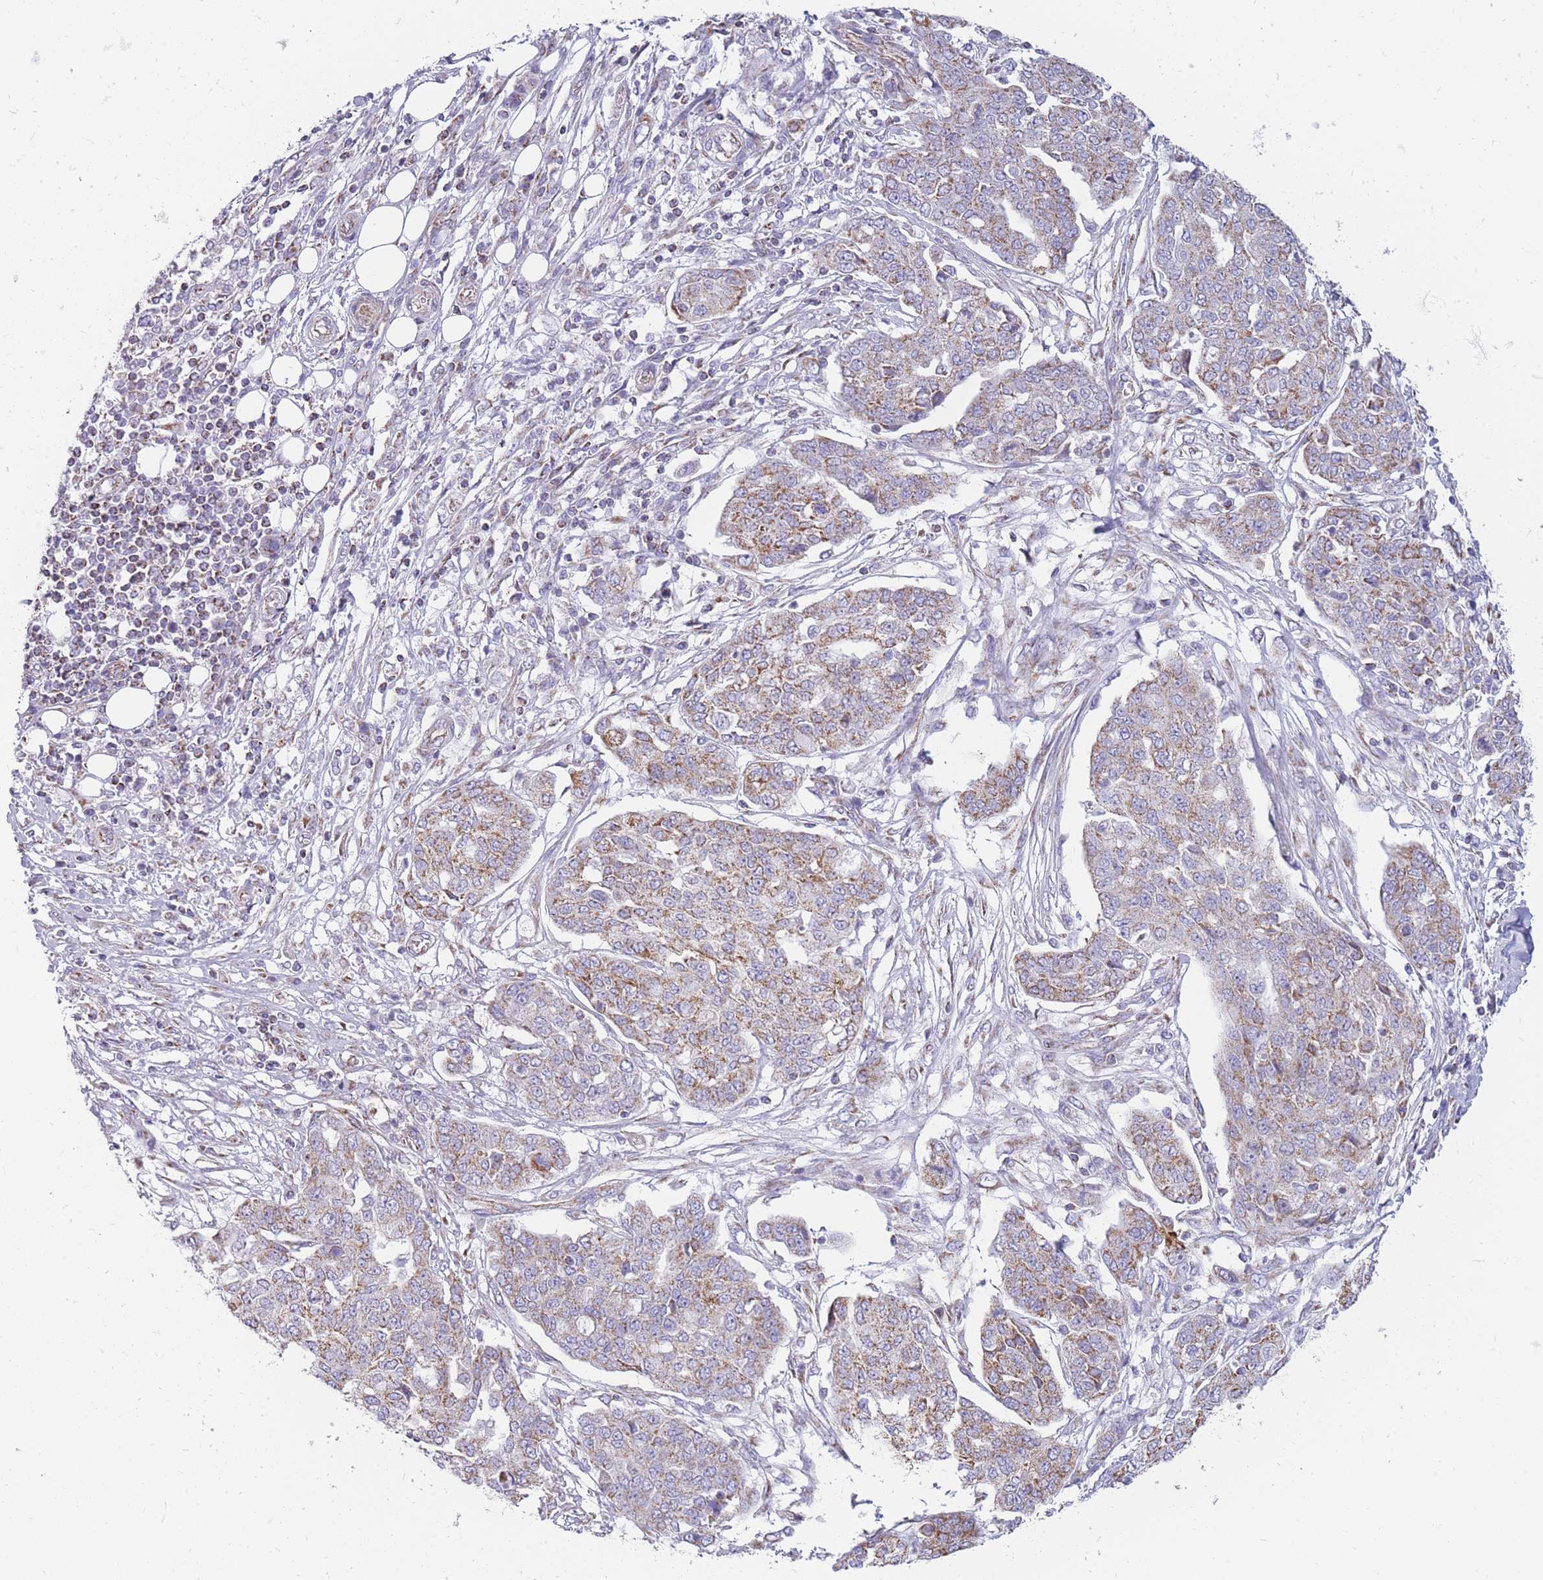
{"staining": {"intensity": "weak", "quantity": "25%-75%", "location": "cytoplasmic/membranous"}, "tissue": "ovarian cancer", "cell_type": "Tumor cells", "image_type": "cancer", "snomed": [{"axis": "morphology", "description": "Cystadenocarcinoma, serous, NOS"}, {"axis": "topography", "description": "Soft tissue"}, {"axis": "topography", "description": "Ovary"}], "caption": "Ovarian serous cystadenocarcinoma tissue demonstrates weak cytoplasmic/membranous positivity in approximately 25%-75% of tumor cells, visualized by immunohistochemistry.", "gene": "PCSK1", "patient": {"sex": "female", "age": 57}}